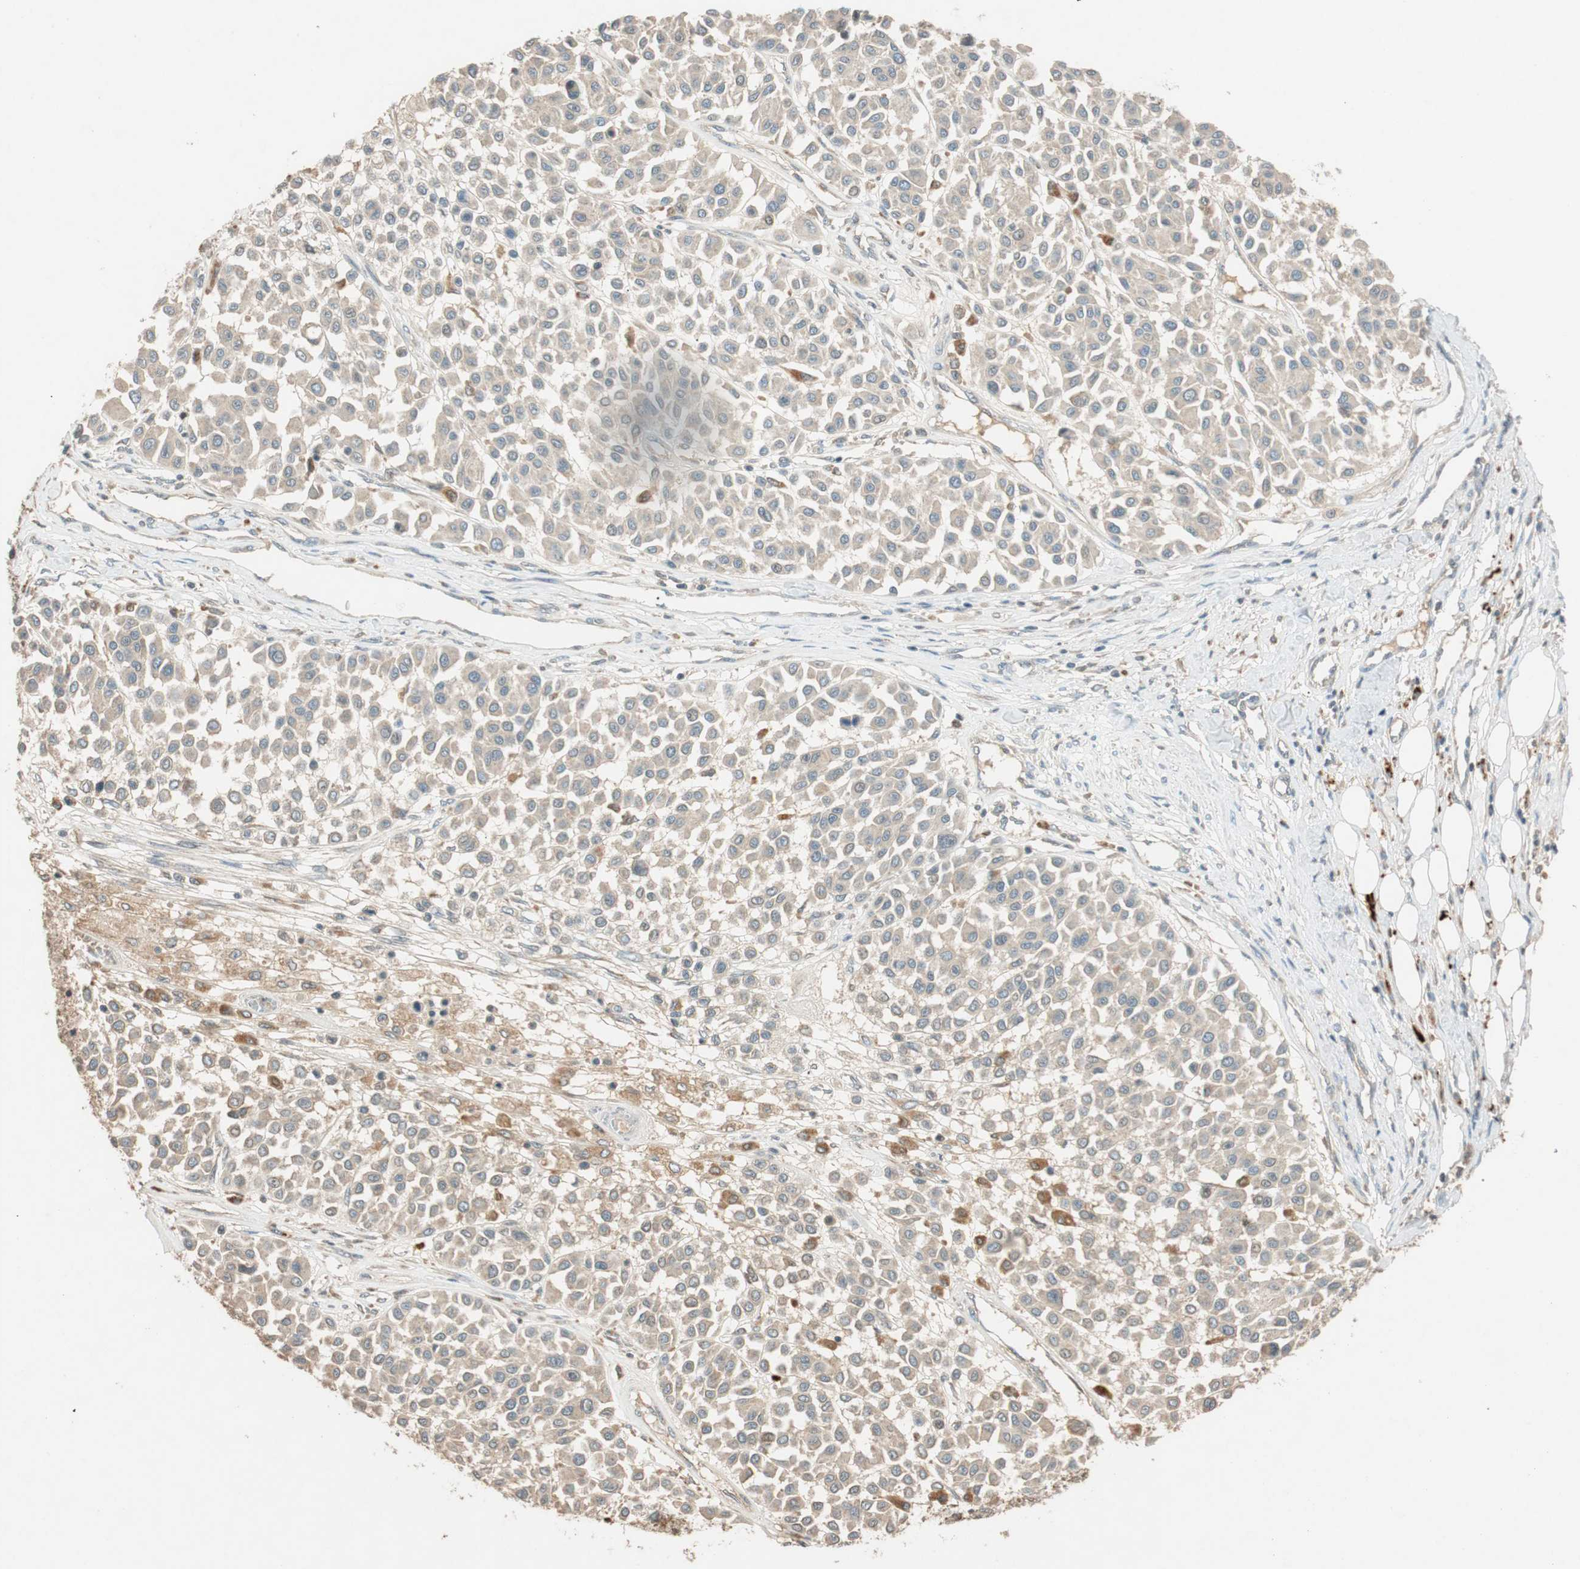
{"staining": {"intensity": "weak", "quantity": ">75%", "location": "cytoplasmic/membranous"}, "tissue": "melanoma", "cell_type": "Tumor cells", "image_type": "cancer", "snomed": [{"axis": "morphology", "description": "Malignant melanoma, Metastatic site"}, {"axis": "topography", "description": "Soft tissue"}], "caption": "Immunohistochemical staining of malignant melanoma (metastatic site) demonstrates low levels of weak cytoplasmic/membranous positivity in about >75% of tumor cells.", "gene": "GLB1", "patient": {"sex": "male", "age": 41}}